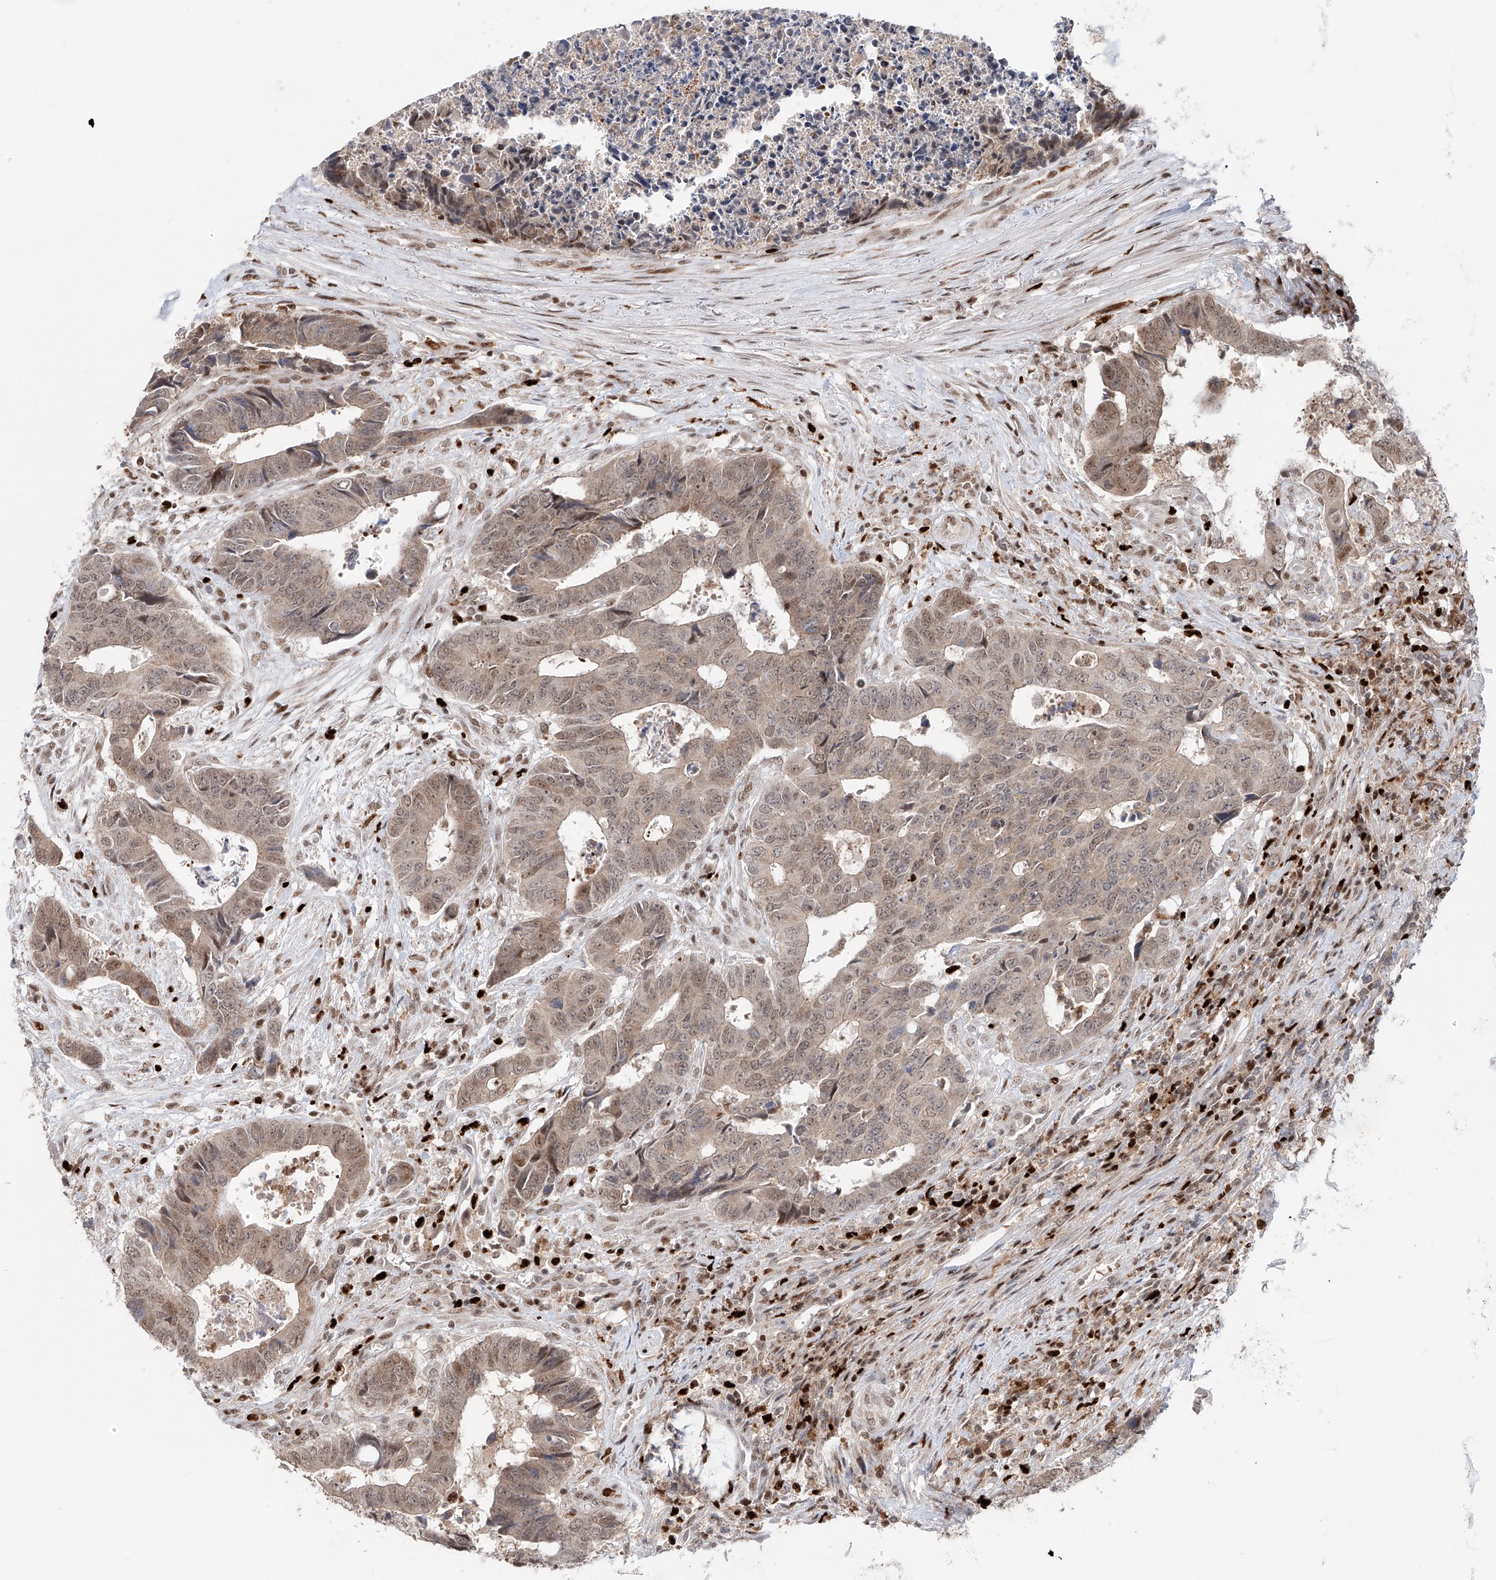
{"staining": {"intensity": "weak", "quantity": ">75%", "location": "cytoplasmic/membranous,nuclear"}, "tissue": "colorectal cancer", "cell_type": "Tumor cells", "image_type": "cancer", "snomed": [{"axis": "morphology", "description": "Adenocarcinoma, NOS"}, {"axis": "topography", "description": "Rectum"}], "caption": "Human colorectal cancer (adenocarcinoma) stained with a protein marker demonstrates weak staining in tumor cells.", "gene": "DZIP1L", "patient": {"sex": "male", "age": 84}}